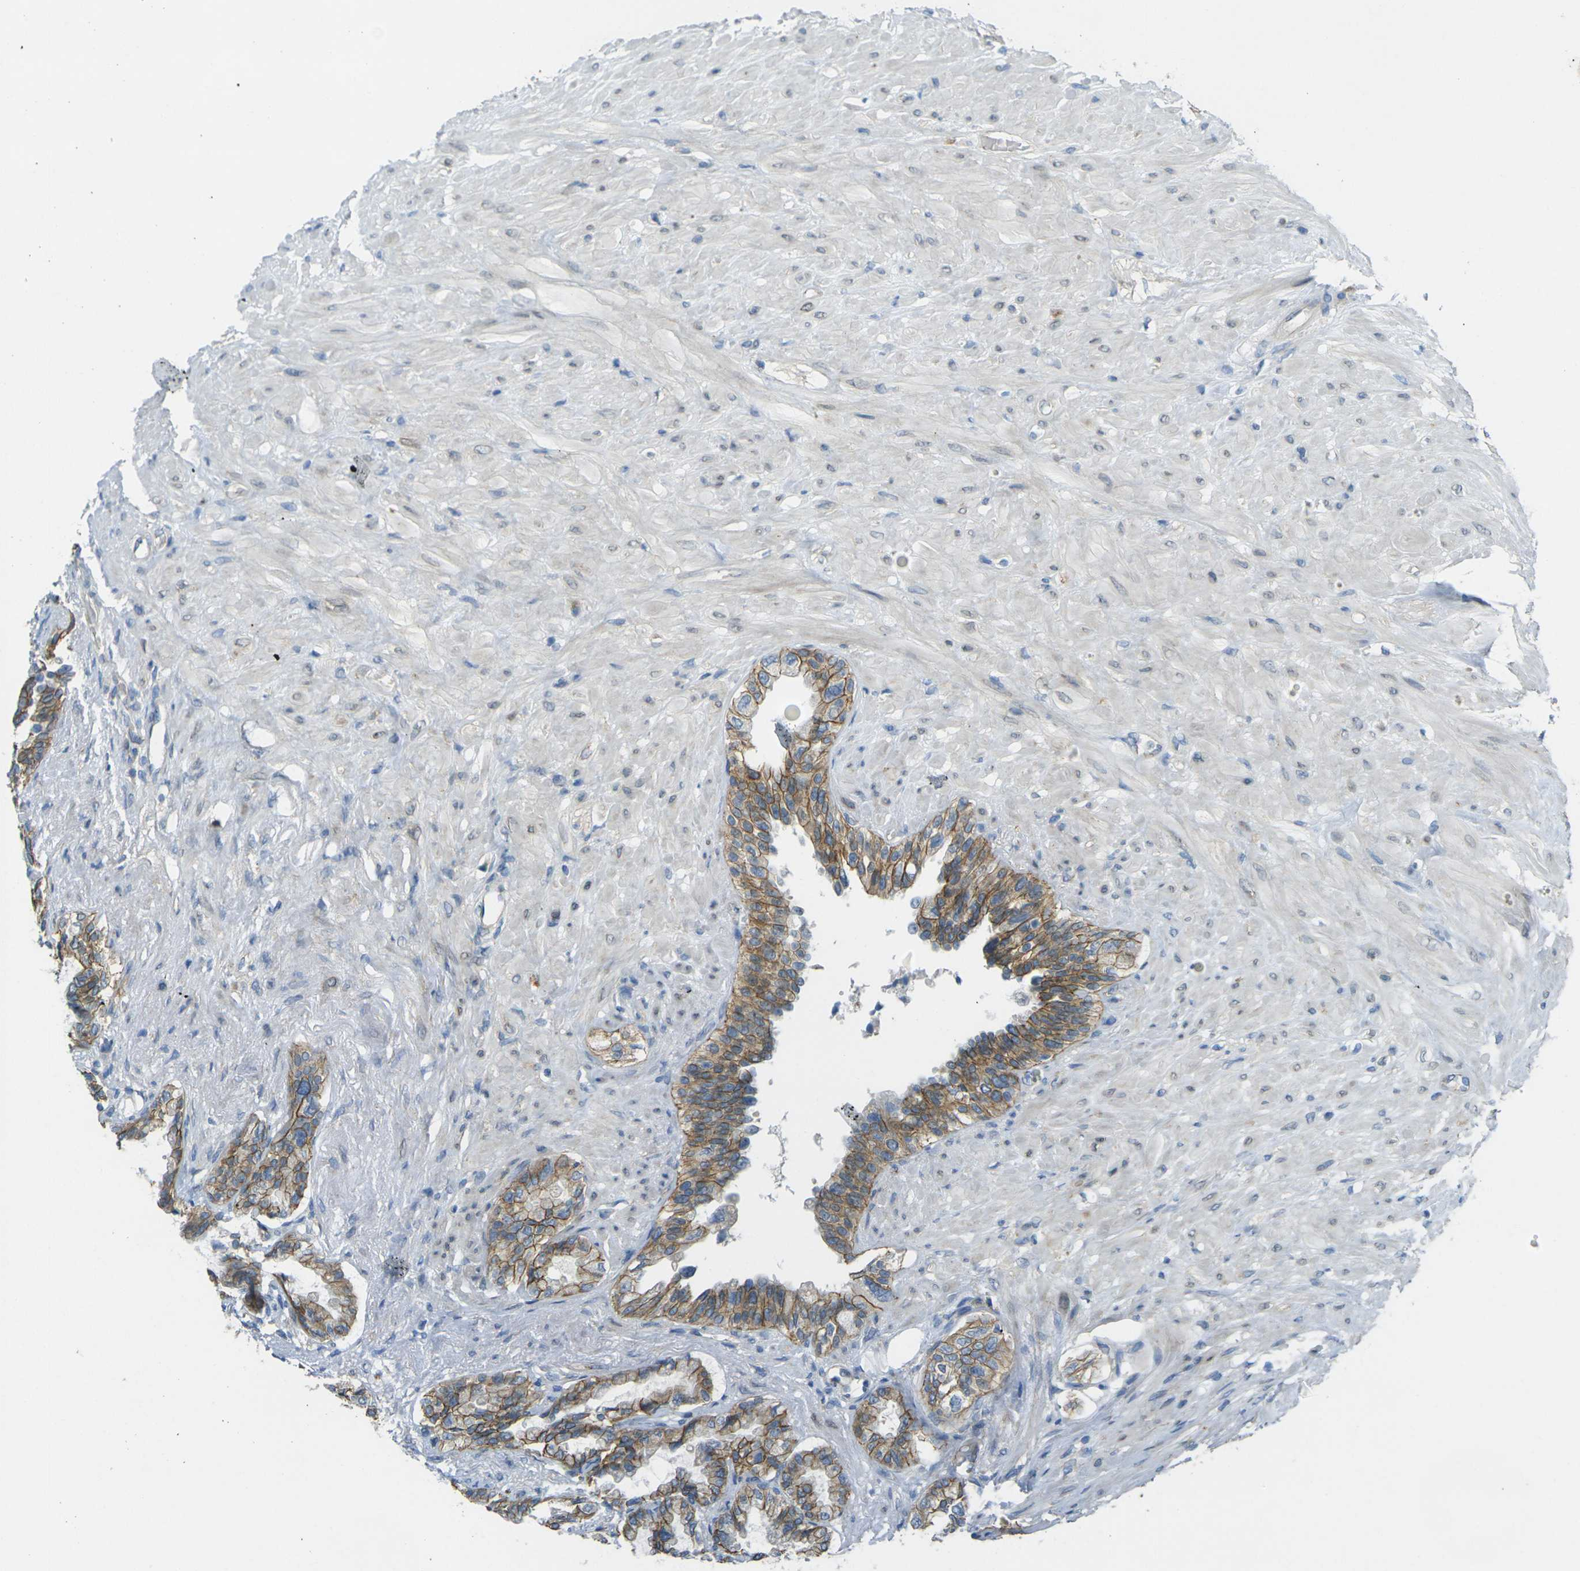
{"staining": {"intensity": "moderate", "quantity": ">75%", "location": "cytoplasmic/membranous"}, "tissue": "seminal vesicle", "cell_type": "Glandular cells", "image_type": "normal", "snomed": [{"axis": "morphology", "description": "Normal tissue, NOS"}, {"axis": "topography", "description": "Seminal veicle"}], "caption": "A medium amount of moderate cytoplasmic/membranous staining is present in approximately >75% of glandular cells in unremarkable seminal vesicle.", "gene": "RHBDD1", "patient": {"sex": "male", "age": 61}}